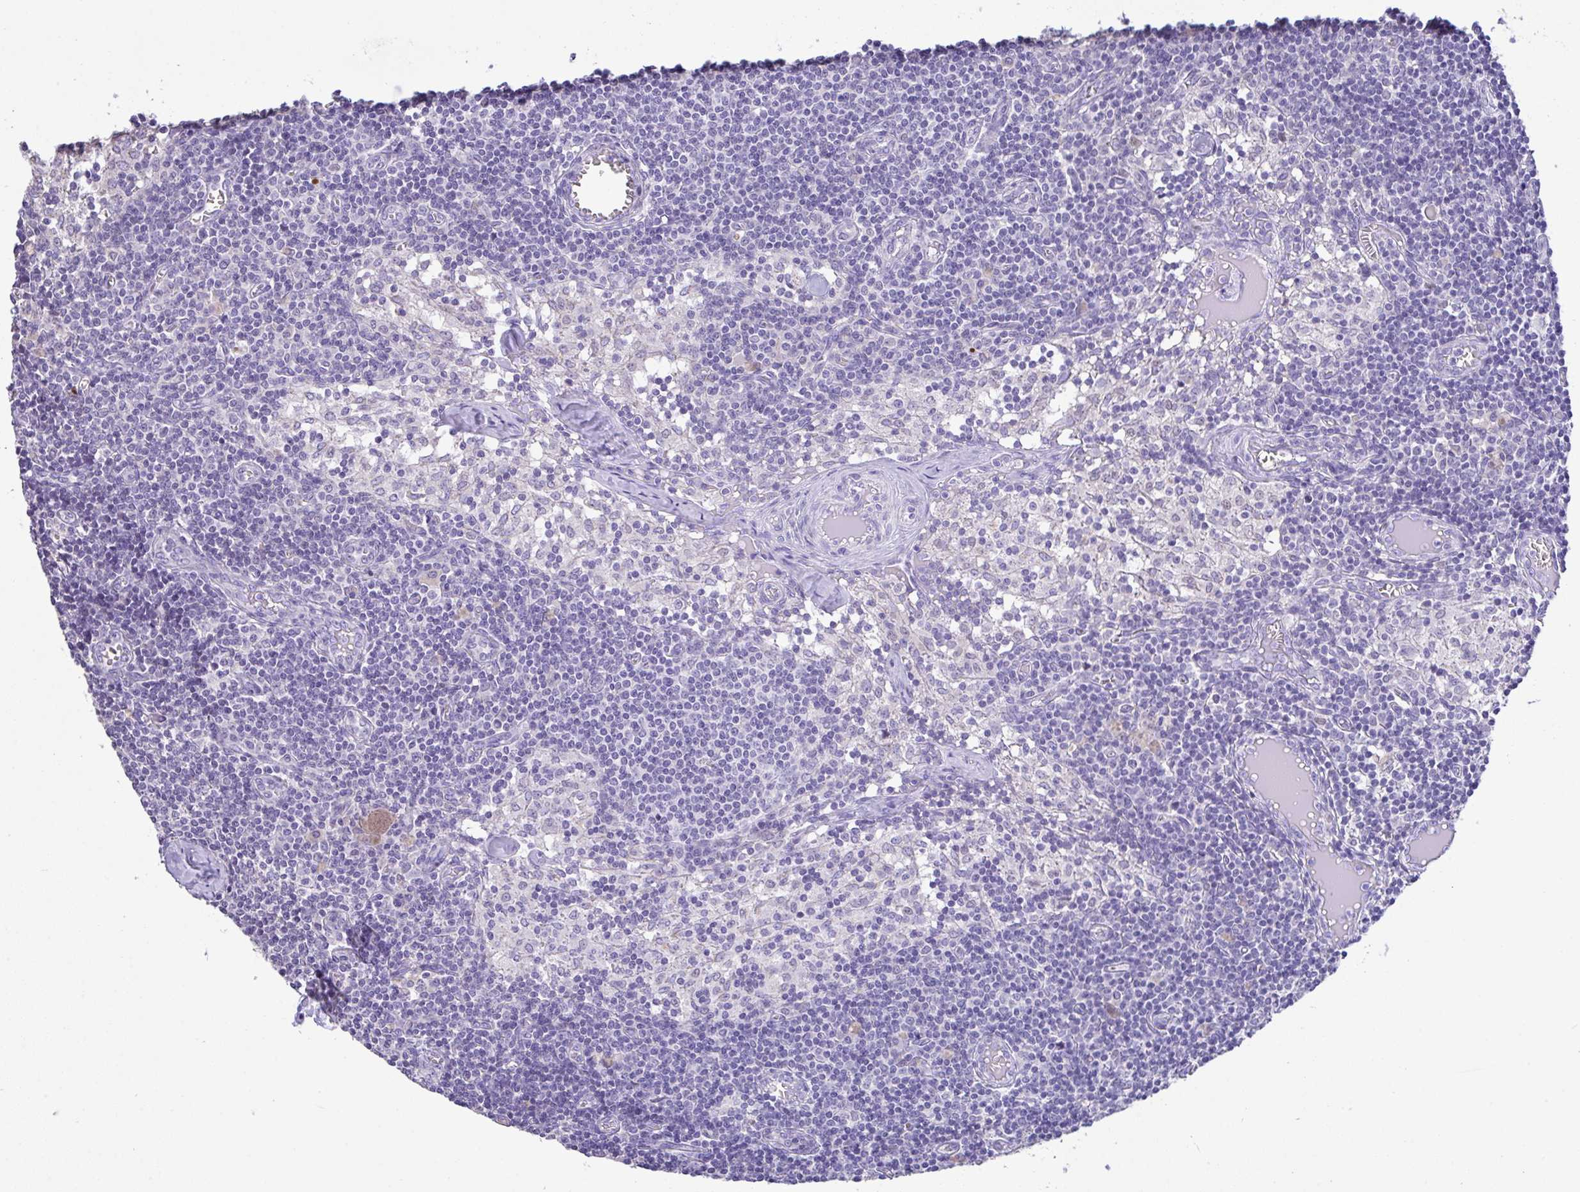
{"staining": {"intensity": "negative", "quantity": "none", "location": "none"}, "tissue": "lymph node", "cell_type": "Germinal center cells", "image_type": "normal", "snomed": [{"axis": "morphology", "description": "Normal tissue, NOS"}, {"axis": "topography", "description": "Lymph node"}], "caption": "A photomicrograph of lymph node stained for a protein reveals no brown staining in germinal center cells. (Brightfield microscopy of DAB immunohistochemistry (IHC) at high magnification).", "gene": "CA10", "patient": {"sex": "female", "age": 31}}